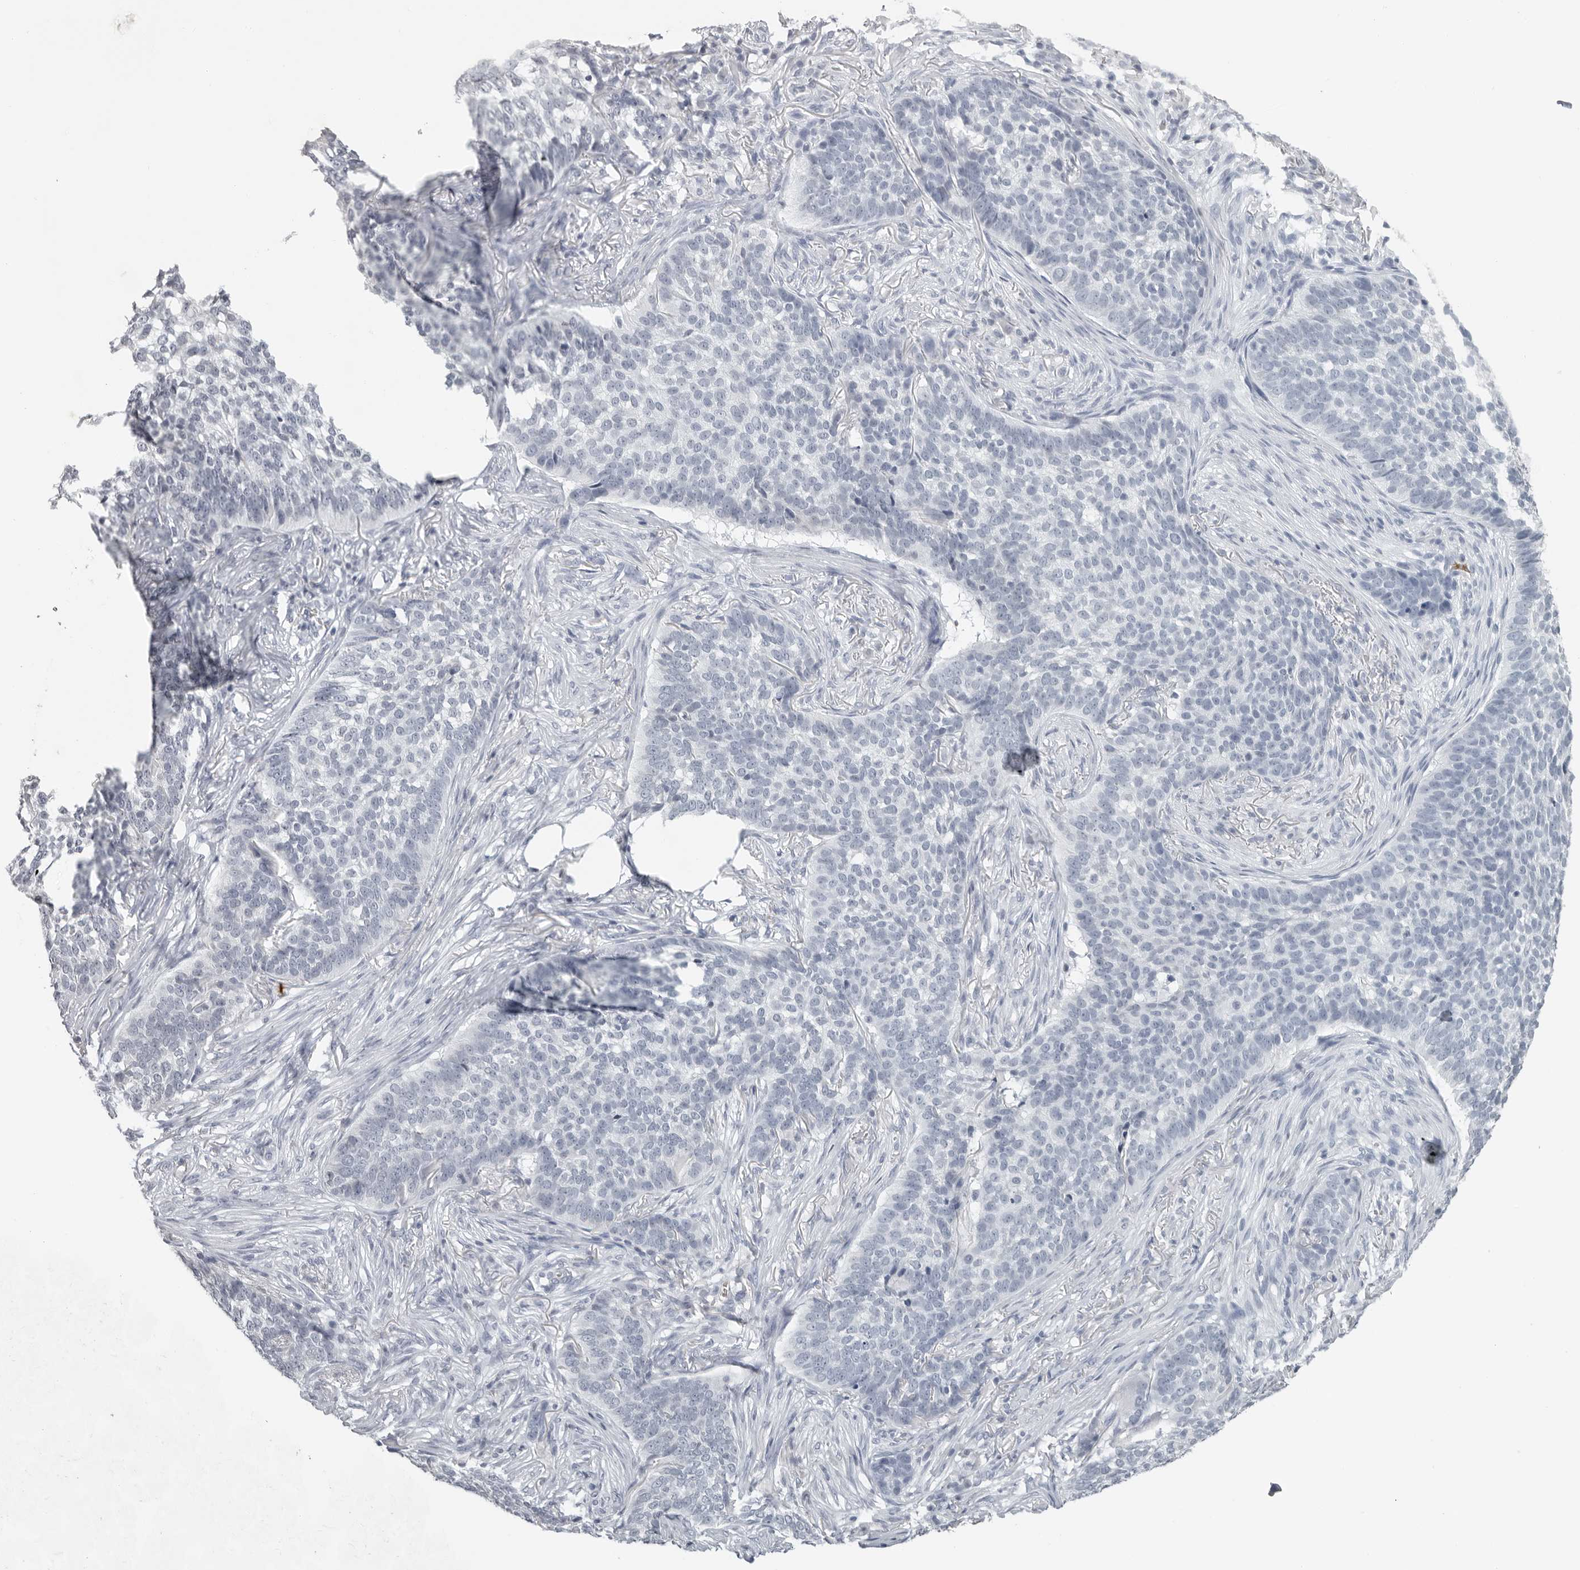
{"staining": {"intensity": "negative", "quantity": "none", "location": "none"}, "tissue": "skin cancer", "cell_type": "Tumor cells", "image_type": "cancer", "snomed": [{"axis": "morphology", "description": "Basal cell carcinoma"}, {"axis": "topography", "description": "Skin"}], "caption": "The photomicrograph shows no staining of tumor cells in skin cancer (basal cell carcinoma). (Immunohistochemistry, brightfield microscopy, high magnification).", "gene": "EPB41", "patient": {"sex": "male", "age": 85}}